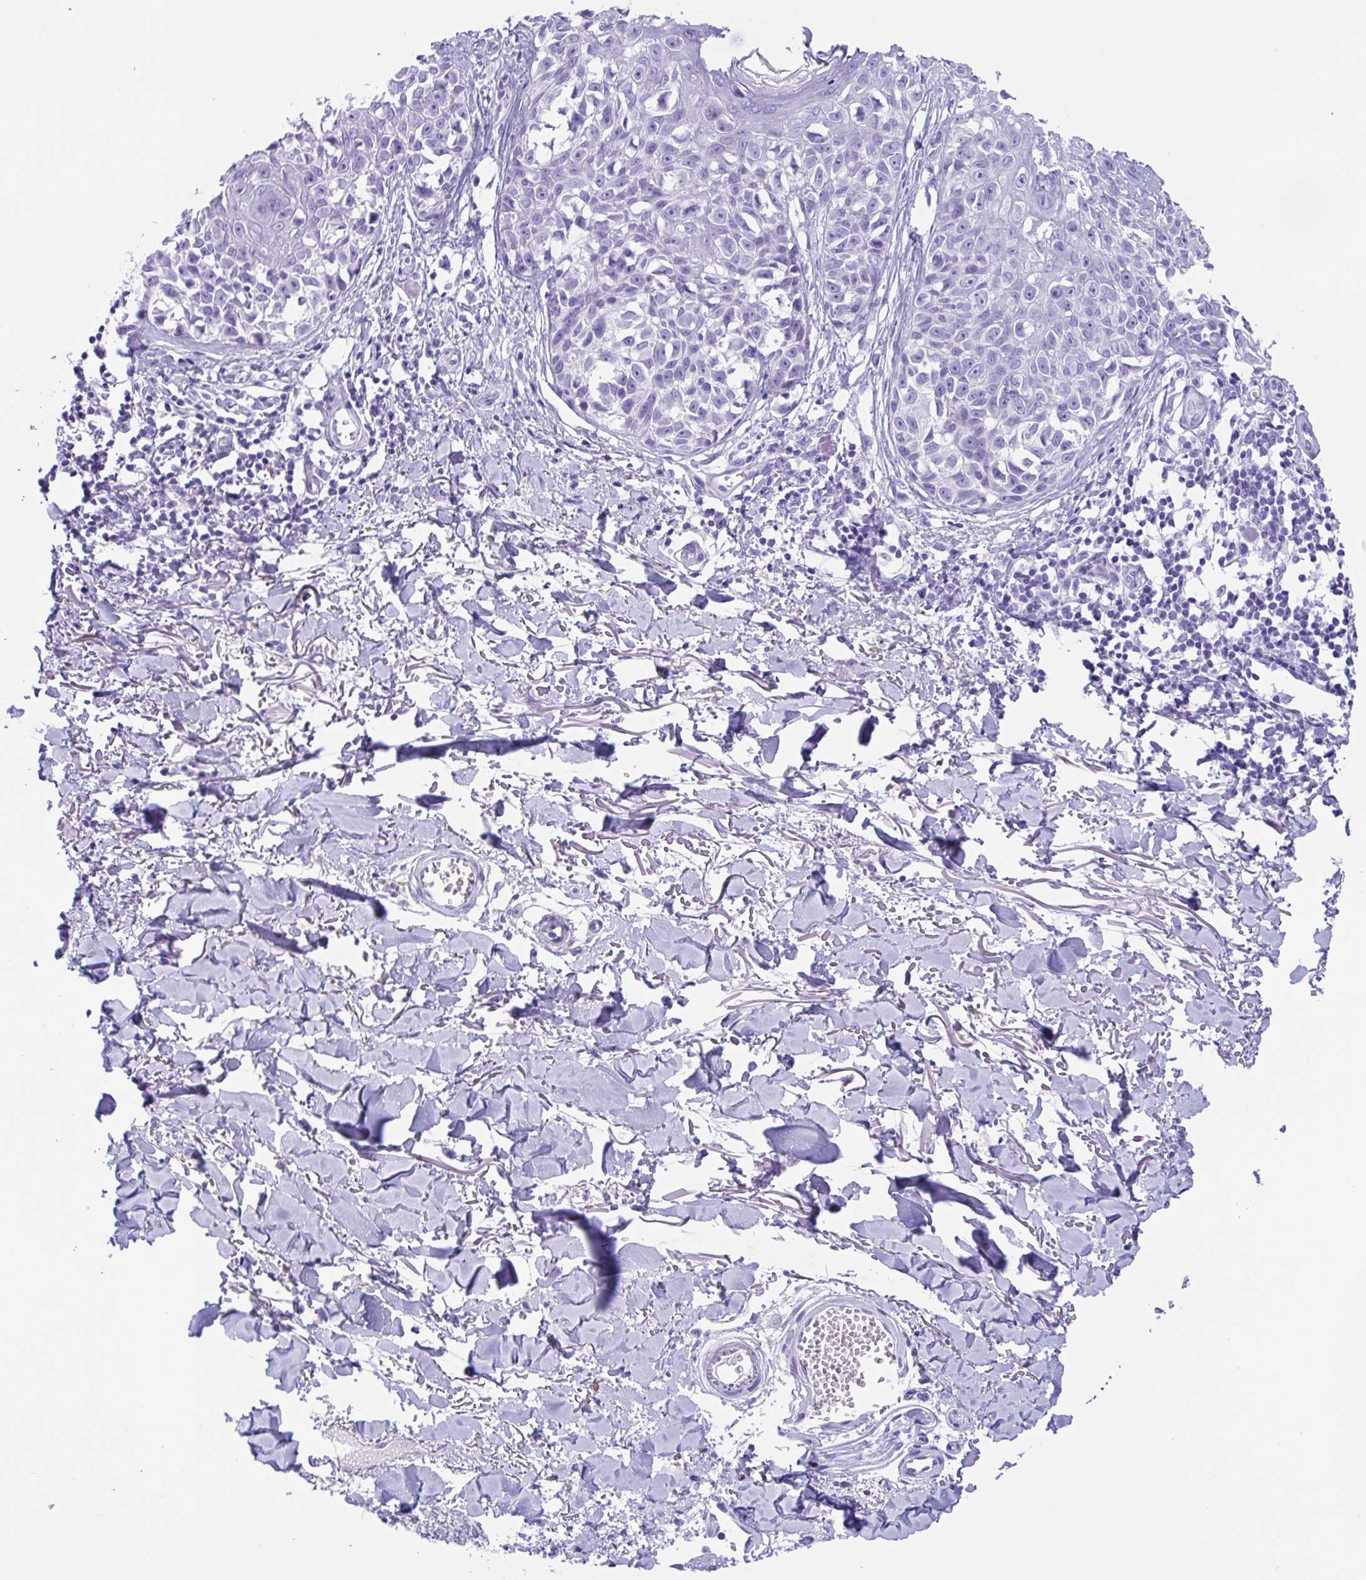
{"staining": {"intensity": "negative", "quantity": "none", "location": "none"}, "tissue": "melanoma", "cell_type": "Tumor cells", "image_type": "cancer", "snomed": [{"axis": "morphology", "description": "Malignant melanoma, NOS"}, {"axis": "topography", "description": "Skin"}], "caption": "This is an immunohistochemistry histopathology image of human malignant melanoma. There is no positivity in tumor cells.", "gene": "ZNF850", "patient": {"sex": "male", "age": 73}}